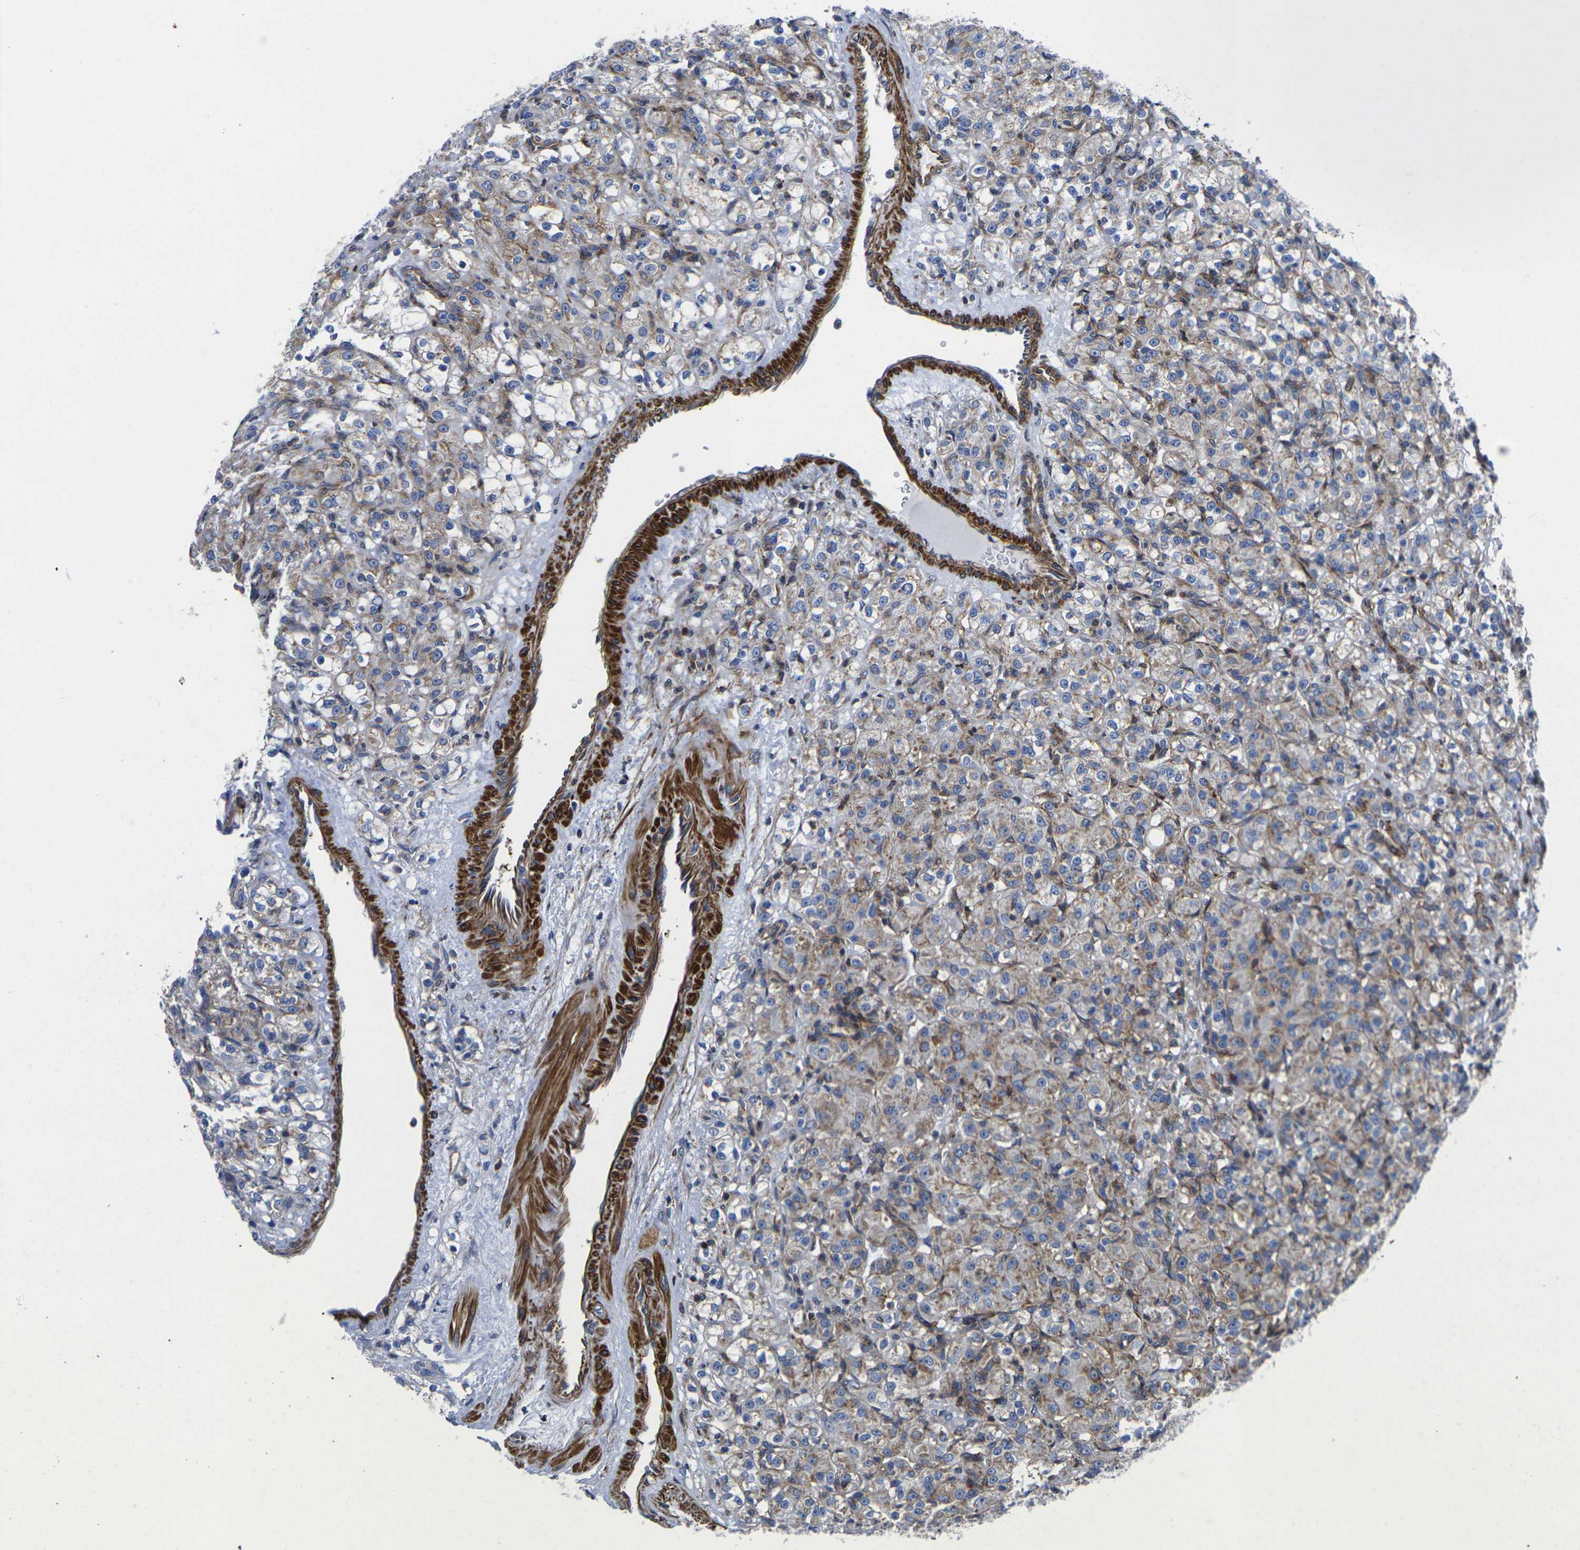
{"staining": {"intensity": "weak", "quantity": ">75%", "location": "cytoplasmic/membranous"}, "tissue": "renal cancer", "cell_type": "Tumor cells", "image_type": "cancer", "snomed": [{"axis": "morphology", "description": "Adenocarcinoma, NOS"}, {"axis": "topography", "description": "Kidney"}], "caption": "Human renal cancer stained with a brown dye exhibits weak cytoplasmic/membranous positive expression in about >75% of tumor cells.", "gene": "GPR4", "patient": {"sex": "male", "age": 61}}